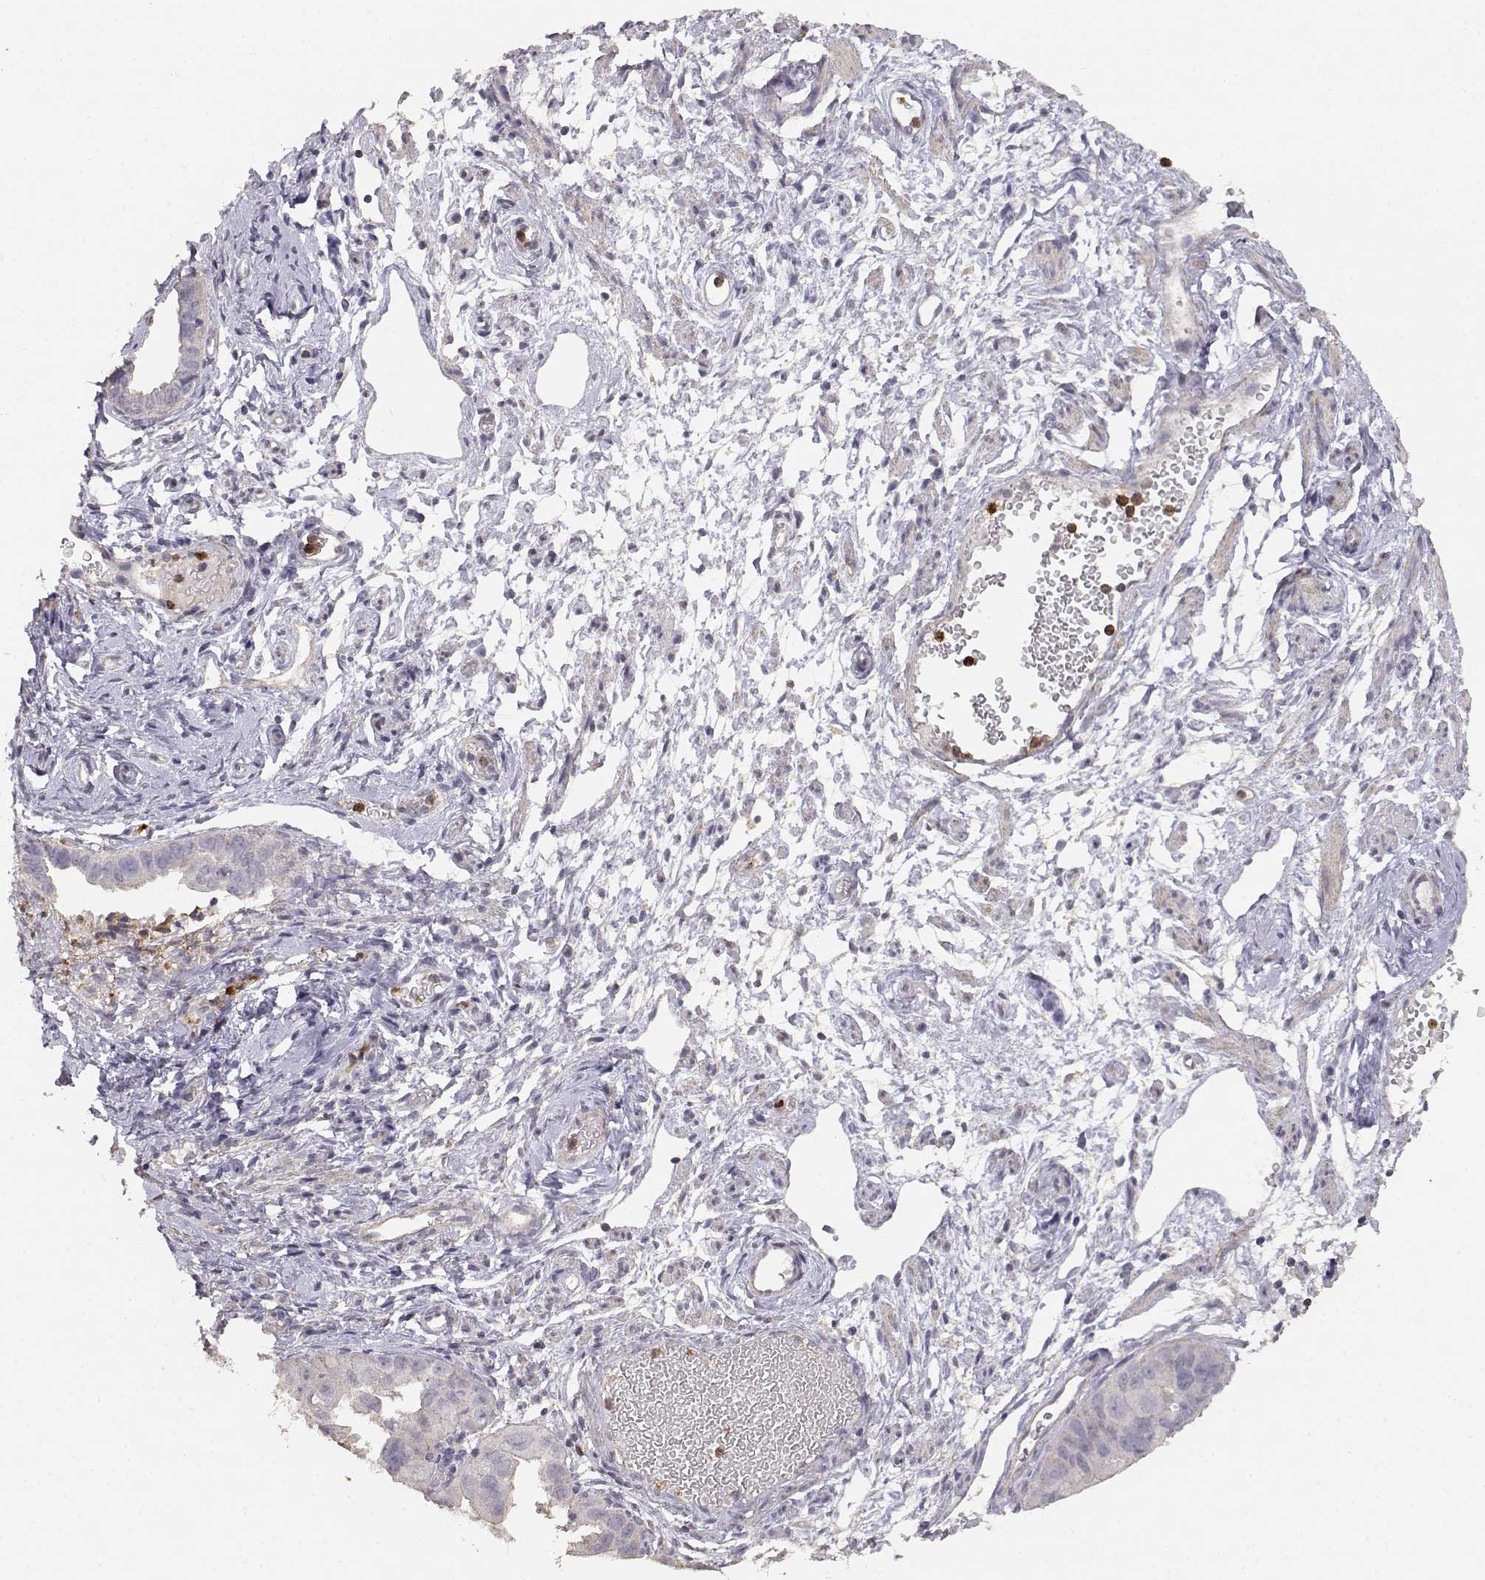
{"staining": {"intensity": "weak", "quantity": "<25%", "location": "cytoplasmic/membranous"}, "tissue": "ovarian cancer", "cell_type": "Tumor cells", "image_type": "cancer", "snomed": [{"axis": "morphology", "description": "Carcinoma, endometroid"}, {"axis": "topography", "description": "Ovary"}], "caption": "DAB immunohistochemical staining of ovarian endometroid carcinoma reveals no significant expression in tumor cells.", "gene": "TNFRSF10C", "patient": {"sex": "female", "age": 85}}